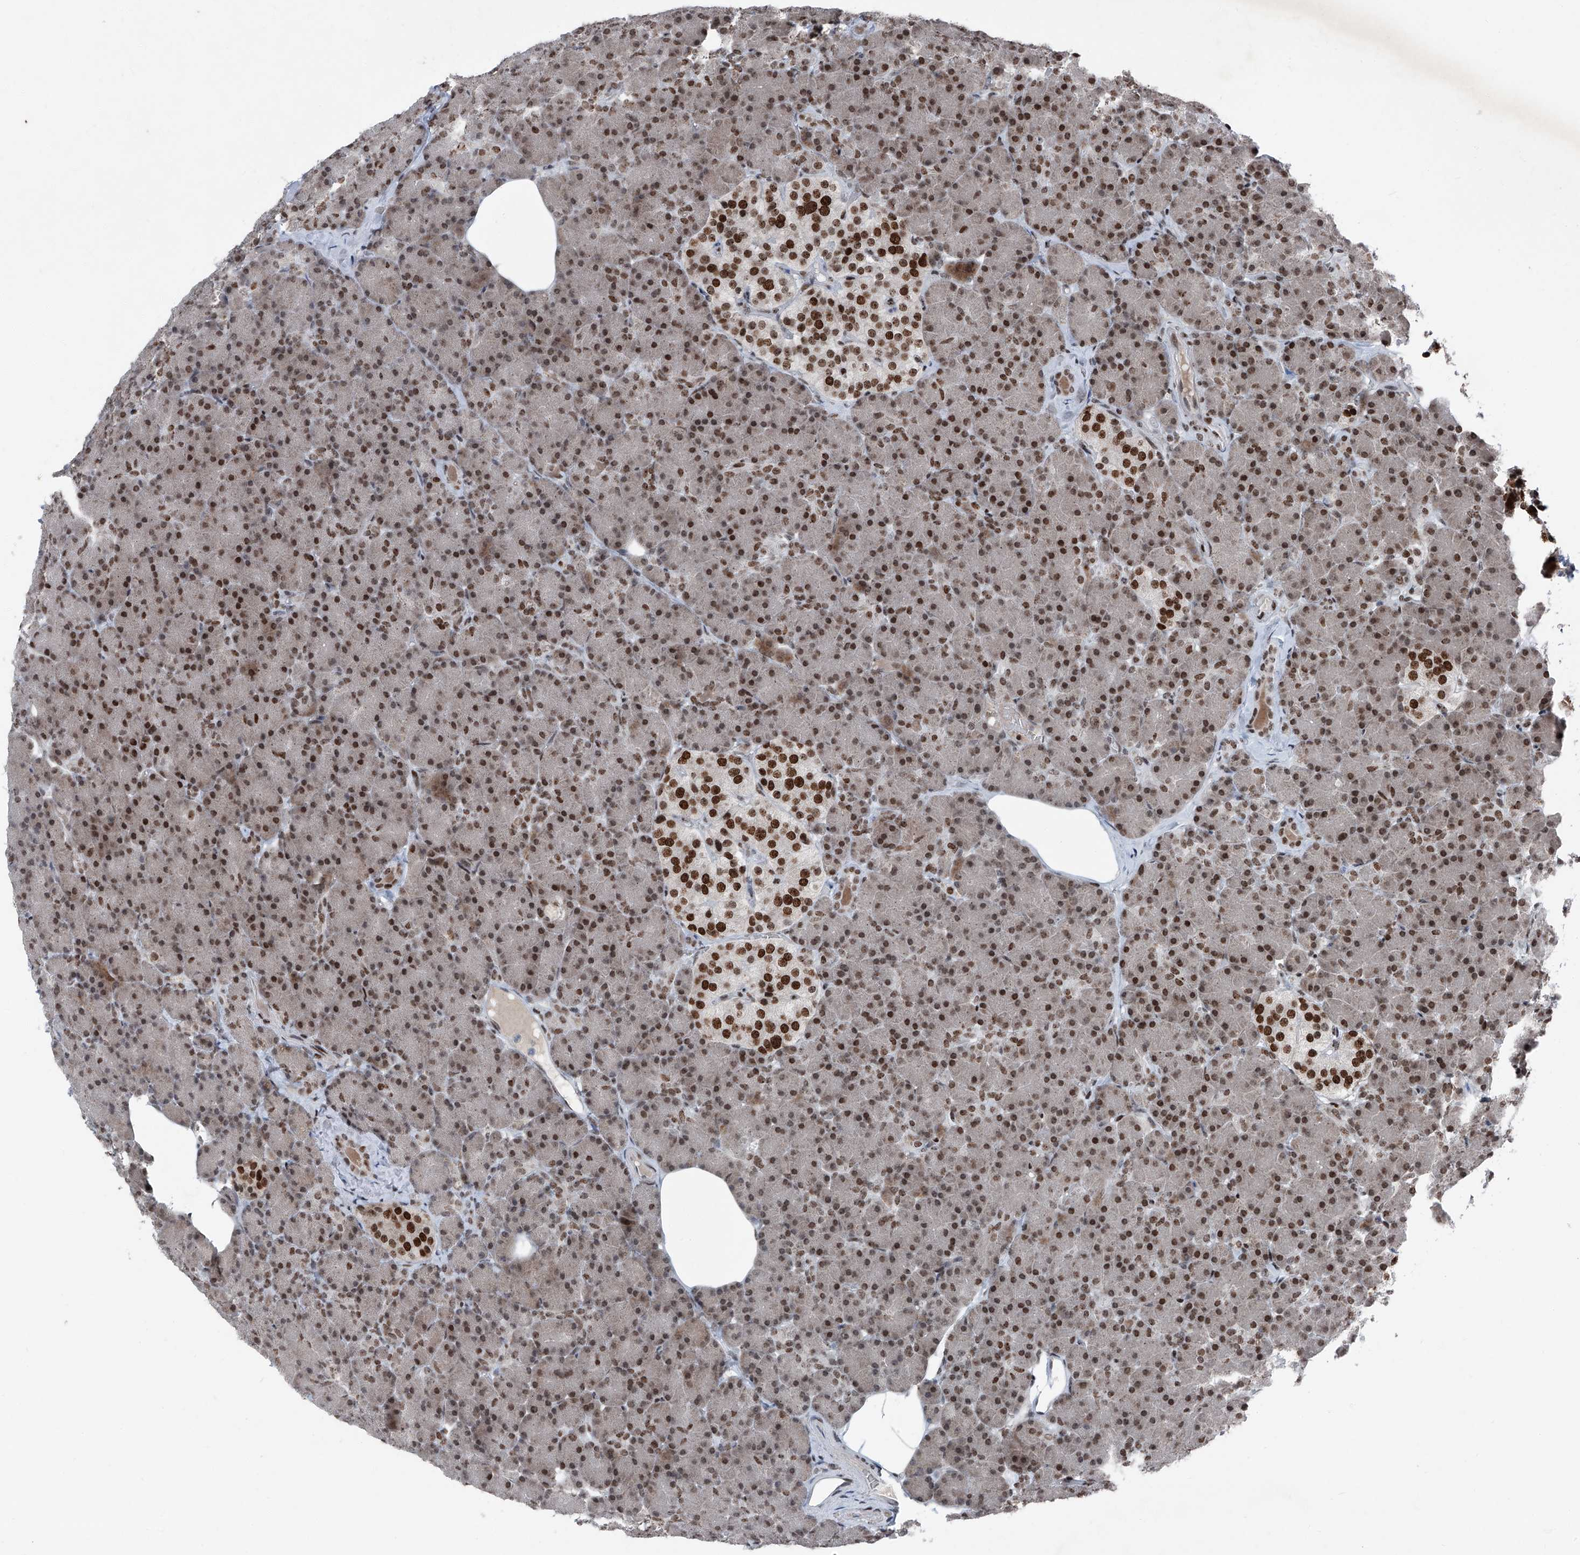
{"staining": {"intensity": "moderate", "quantity": ">75%", "location": "cytoplasmic/membranous,nuclear"}, "tissue": "pancreas", "cell_type": "Exocrine glandular cells", "image_type": "normal", "snomed": [{"axis": "morphology", "description": "Normal tissue, NOS"}, {"axis": "topography", "description": "Pancreas"}], "caption": "This is an image of immunohistochemistry staining of unremarkable pancreas, which shows moderate positivity in the cytoplasmic/membranous,nuclear of exocrine glandular cells.", "gene": "BMI1", "patient": {"sex": "female", "age": 43}}